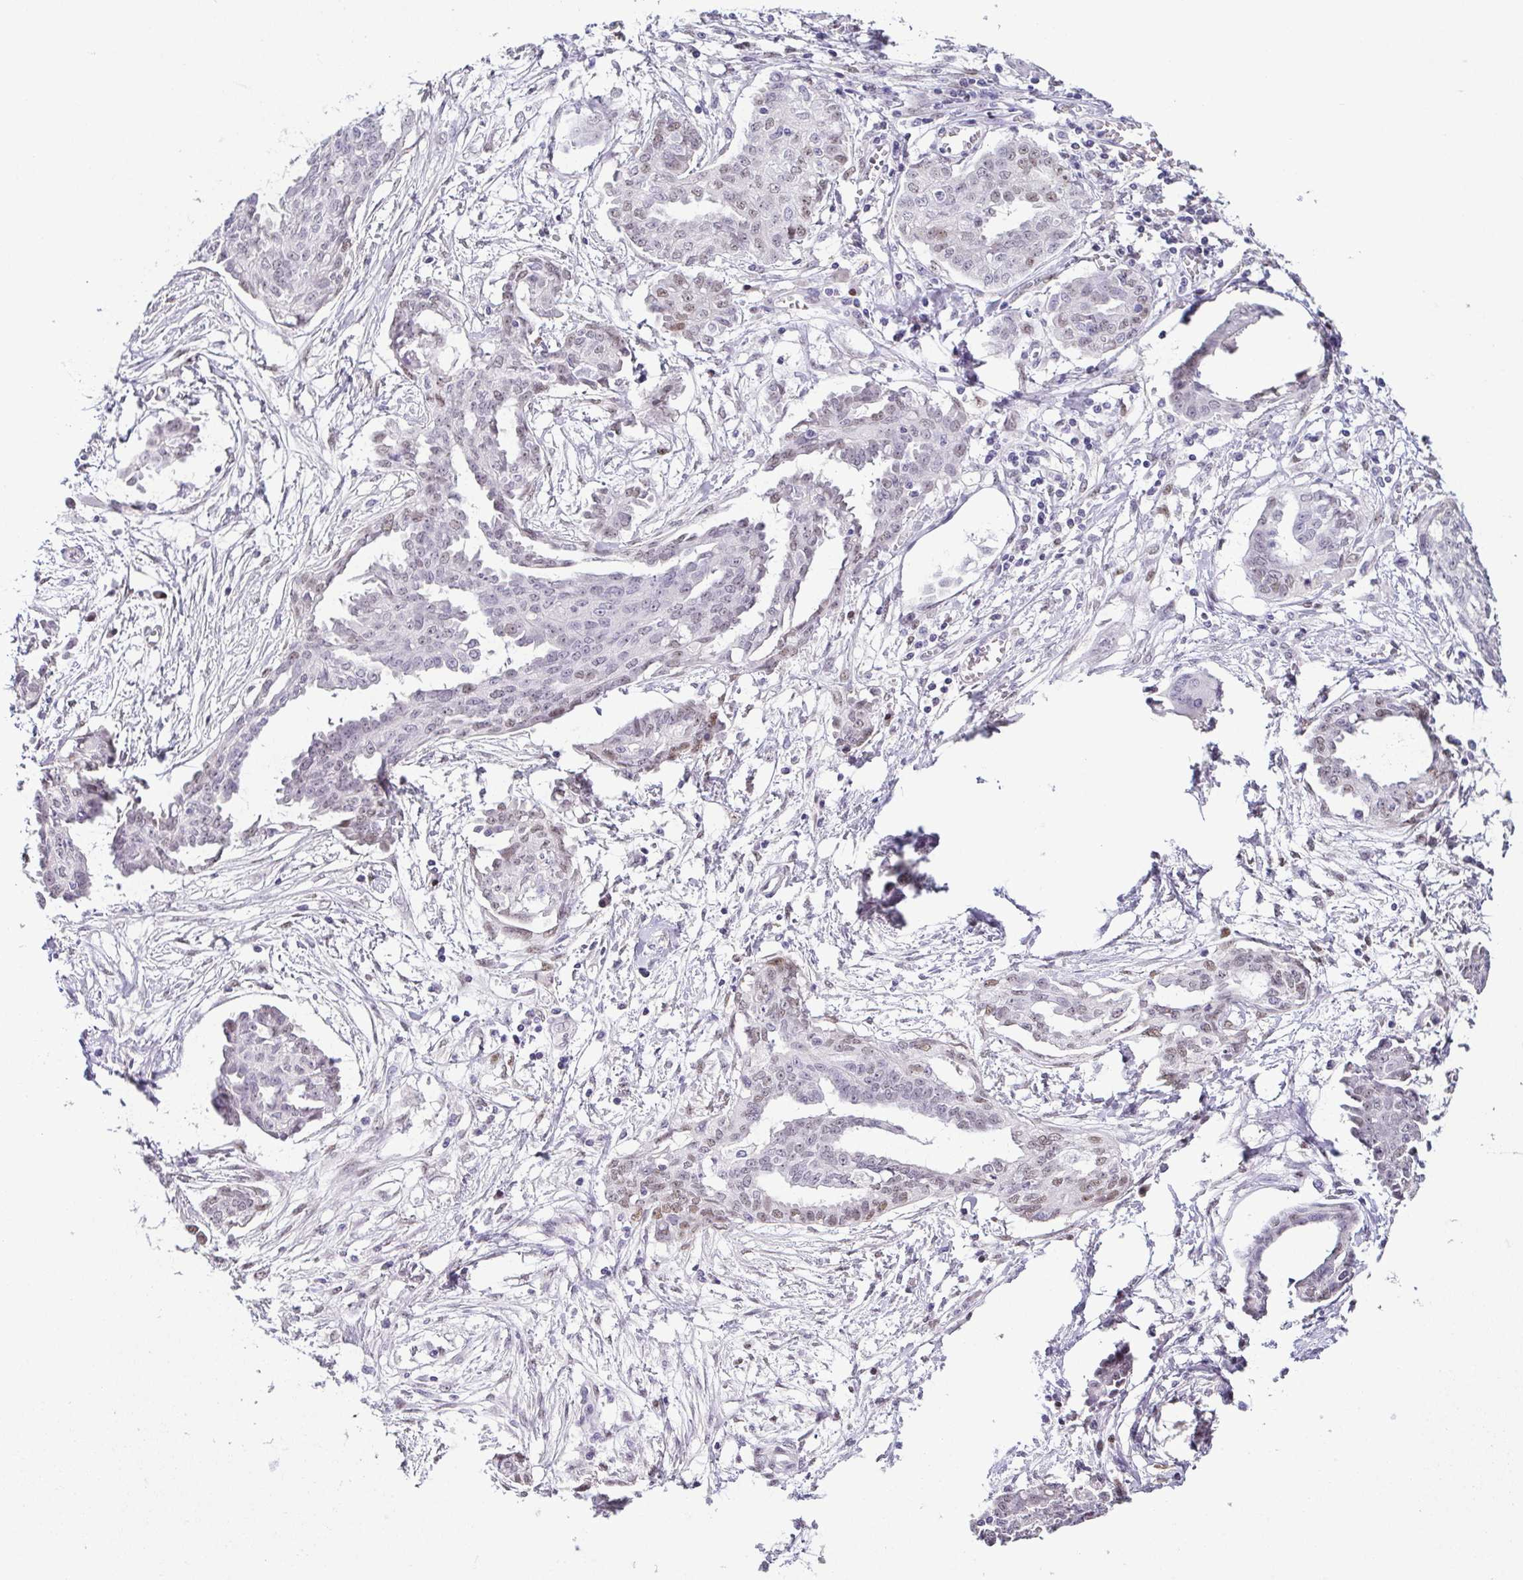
{"staining": {"intensity": "weak", "quantity": "<25%", "location": "nuclear"}, "tissue": "ovarian cancer", "cell_type": "Tumor cells", "image_type": "cancer", "snomed": [{"axis": "morphology", "description": "Cystadenocarcinoma, serous, NOS"}, {"axis": "topography", "description": "Ovary"}], "caption": "Immunohistochemical staining of human ovarian cancer reveals no significant expression in tumor cells.", "gene": "TCF3", "patient": {"sex": "female", "age": 71}}